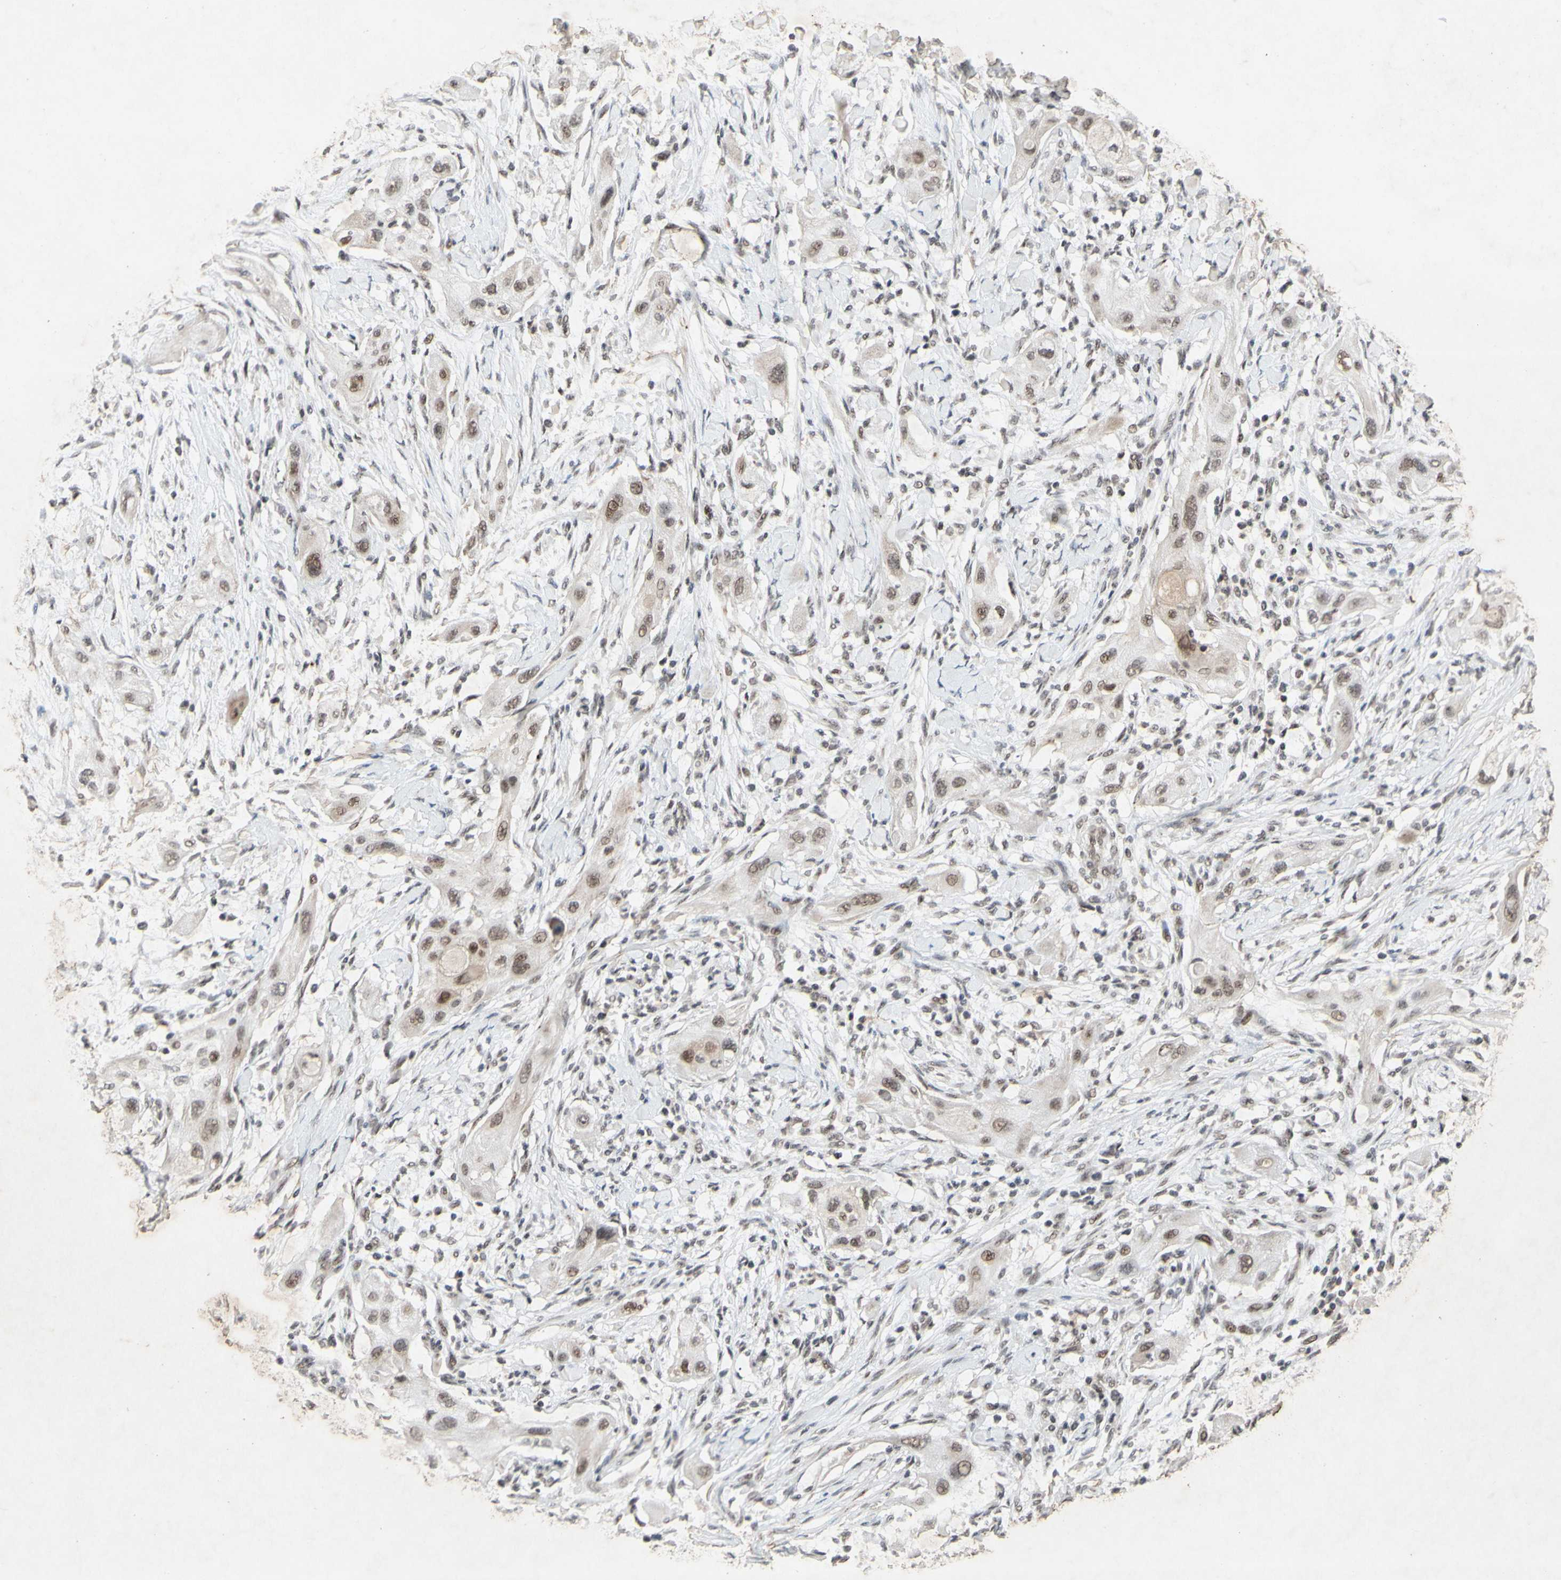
{"staining": {"intensity": "moderate", "quantity": "25%-75%", "location": "nuclear"}, "tissue": "lung cancer", "cell_type": "Tumor cells", "image_type": "cancer", "snomed": [{"axis": "morphology", "description": "Squamous cell carcinoma, NOS"}, {"axis": "topography", "description": "Lung"}], "caption": "Protein expression by immunohistochemistry displays moderate nuclear staining in approximately 25%-75% of tumor cells in squamous cell carcinoma (lung).", "gene": "CENPB", "patient": {"sex": "female", "age": 47}}